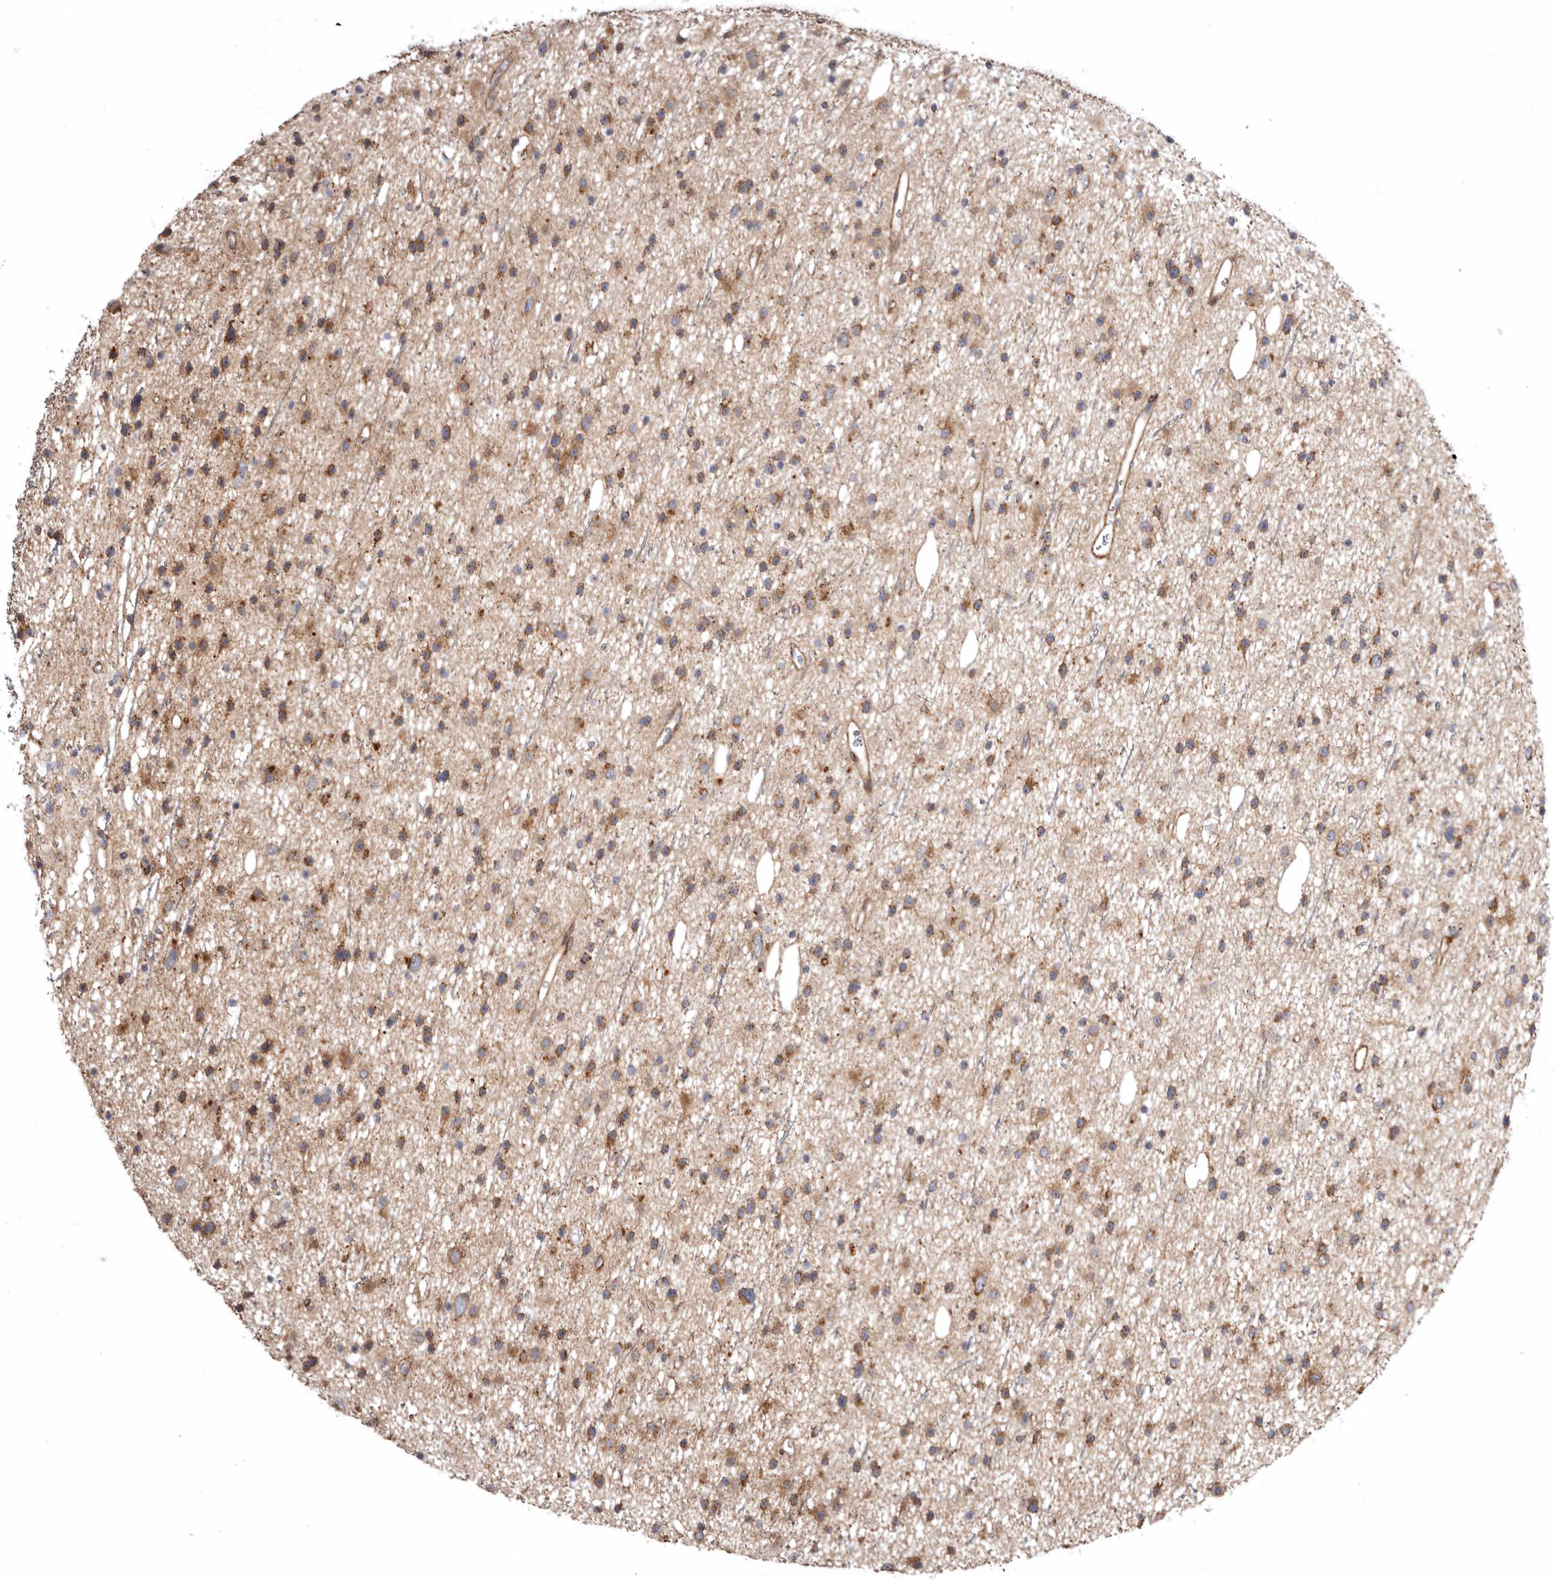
{"staining": {"intensity": "moderate", "quantity": "25%-75%", "location": "cytoplasmic/membranous"}, "tissue": "glioma", "cell_type": "Tumor cells", "image_type": "cancer", "snomed": [{"axis": "morphology", "description": "Glioma, malignant, Low grade"}, {"axis": "topography", "description": "Cerebral cortex"}], "caption": "Immunohistochemistry histopathology image of neoplastic tissue: human low-grade glioma (malignant) stained using immunohistochemistry (IHC) displays medium levels of moderate protein expression localized specifically in the cytoplasmic/membranous of tumor cells, appearing as a cytoplasmic/membranous brown color.", "gene": "PROKR1", "patient": {"sex": "female", "age": 39}}